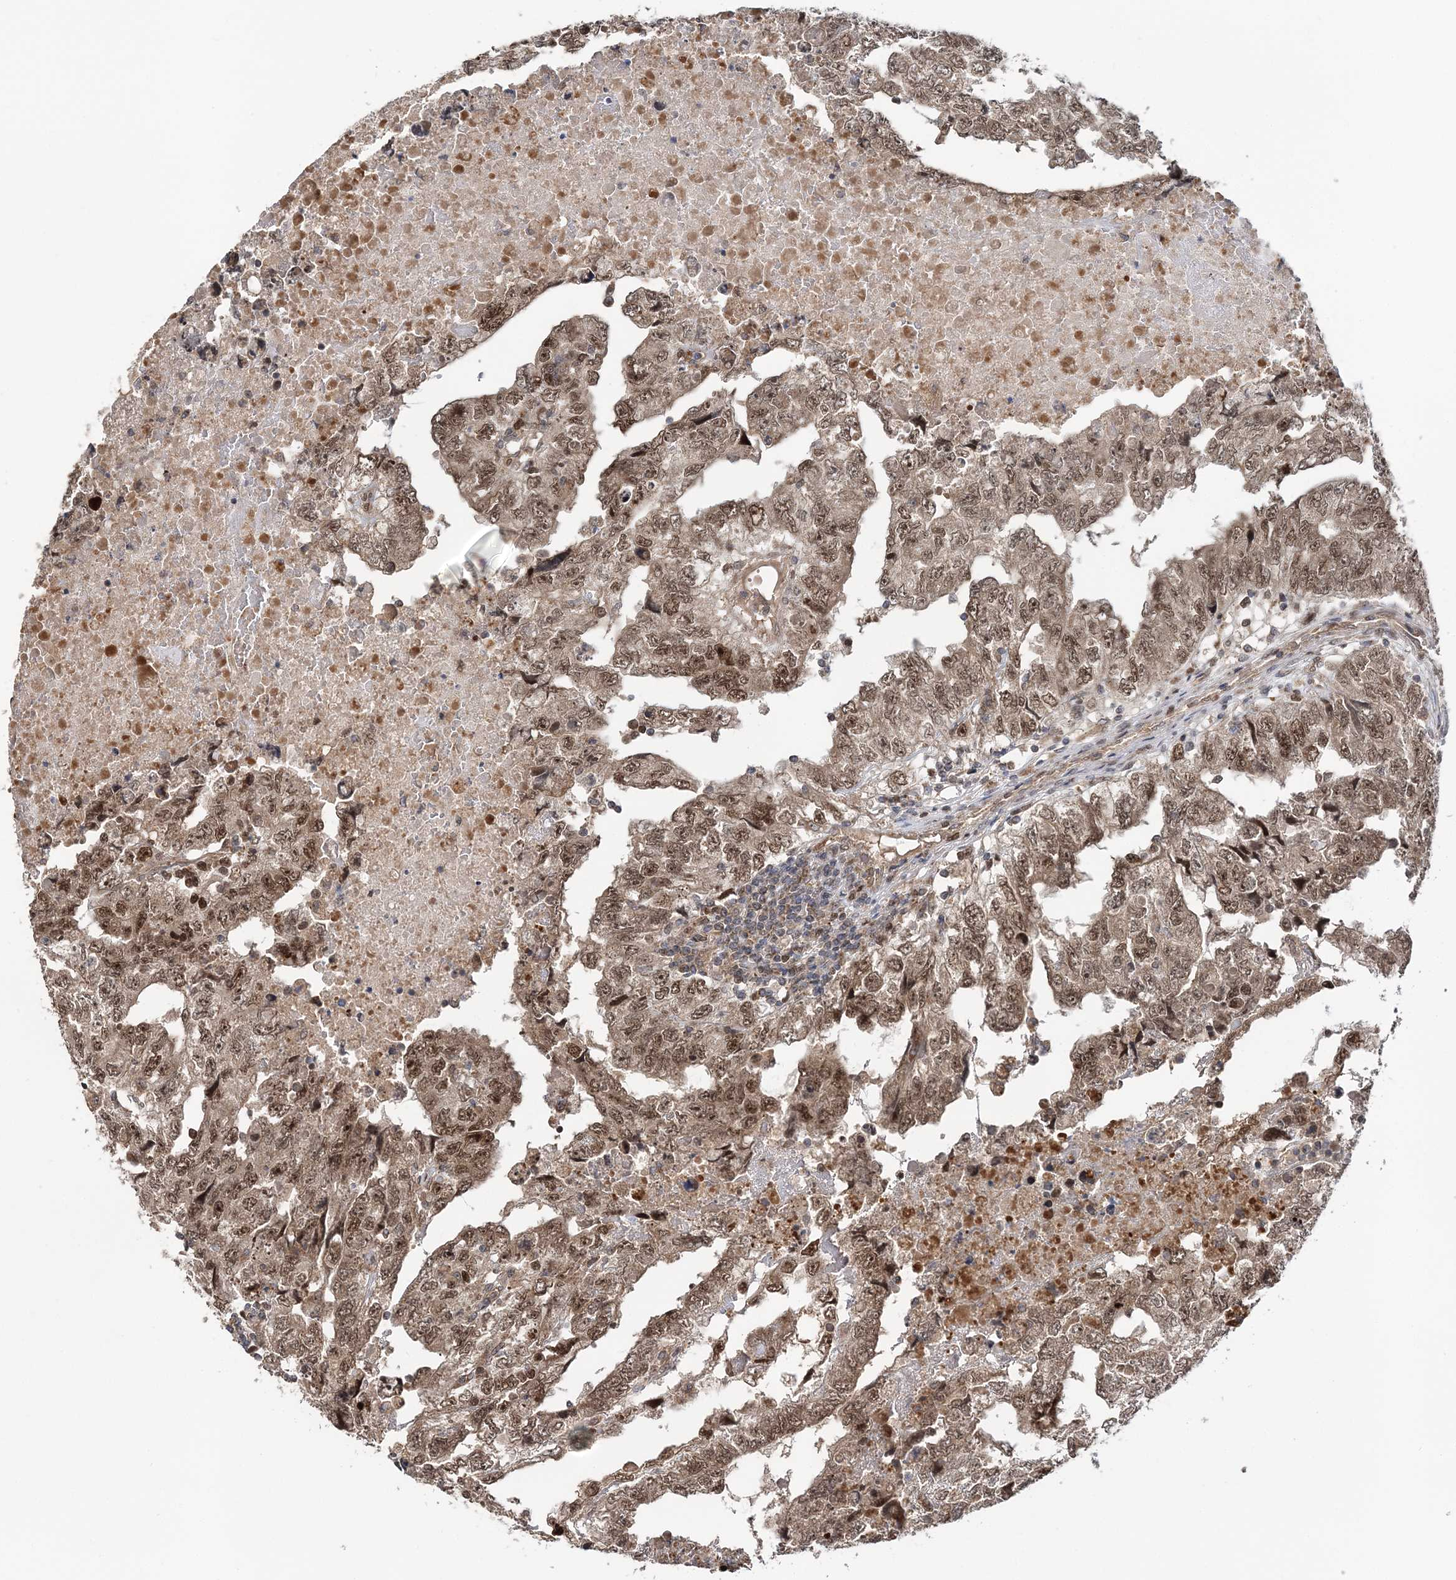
{"staining": {"intensity": "moderate", "quantity": ">75%", "location": "nuclear"}, "tissue": "testis cancer", "cell_type": "Tumor cells", "image_type": "cancer", "snomed": [{"axis": "morphology", "description": "Carcinoma, Embryonal, NOS"}, {"axis": "topography", "description": "Testis"}], "caption": "Testis embryonal carcinoma was stained to show a protein in brown. There is medium levels of moderate nuclear expression in about >75% of tumor cells.", "gene": "KIF4A", "patient": {"sex": "male", "age": 36}}